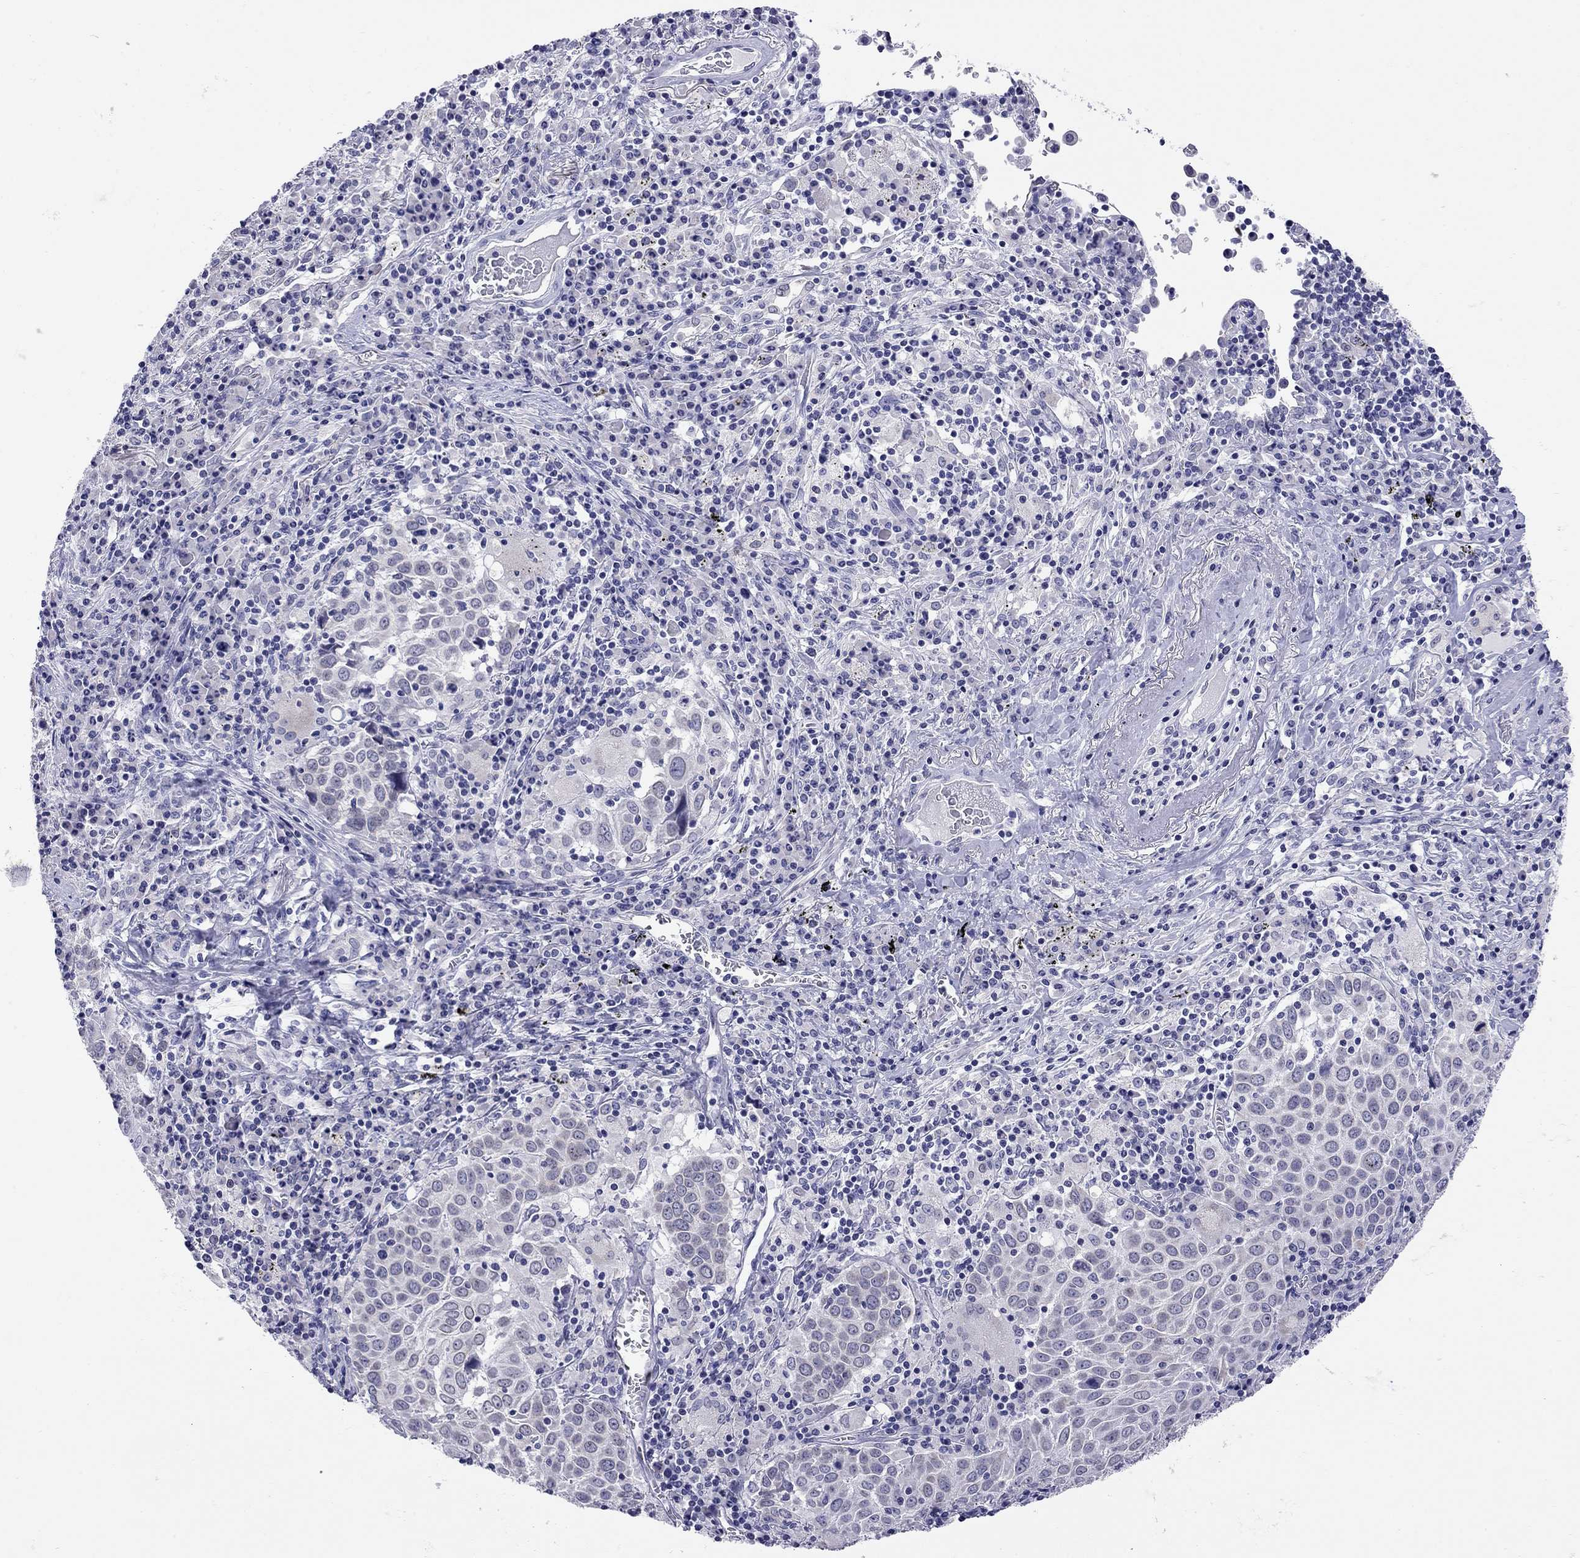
{"staining": {"intensity": "negative", "quantity": "none", "location": "none"}, "tissue": "lung cancer", "cell_type": "Tumor cells", "image_type": "cancer", "snomed": [{"axis": "morphology", "description": "Squamous cell carcinoma, NOS"}, {"axis": "topography", "description": "Lung"}], "caption": "A high-resolution histopathology image shows immunohistochemistry staining of lung cancer (squamous cell carcinoma), which shows no significant positivity in tumor cells. (Stains: DAB IHC with hematoxylin counter stain, Microscopy: brightfield microscopy at high magnification).", "gene": "ARMC12", "patient": {"sex": "male", "age": 57}}